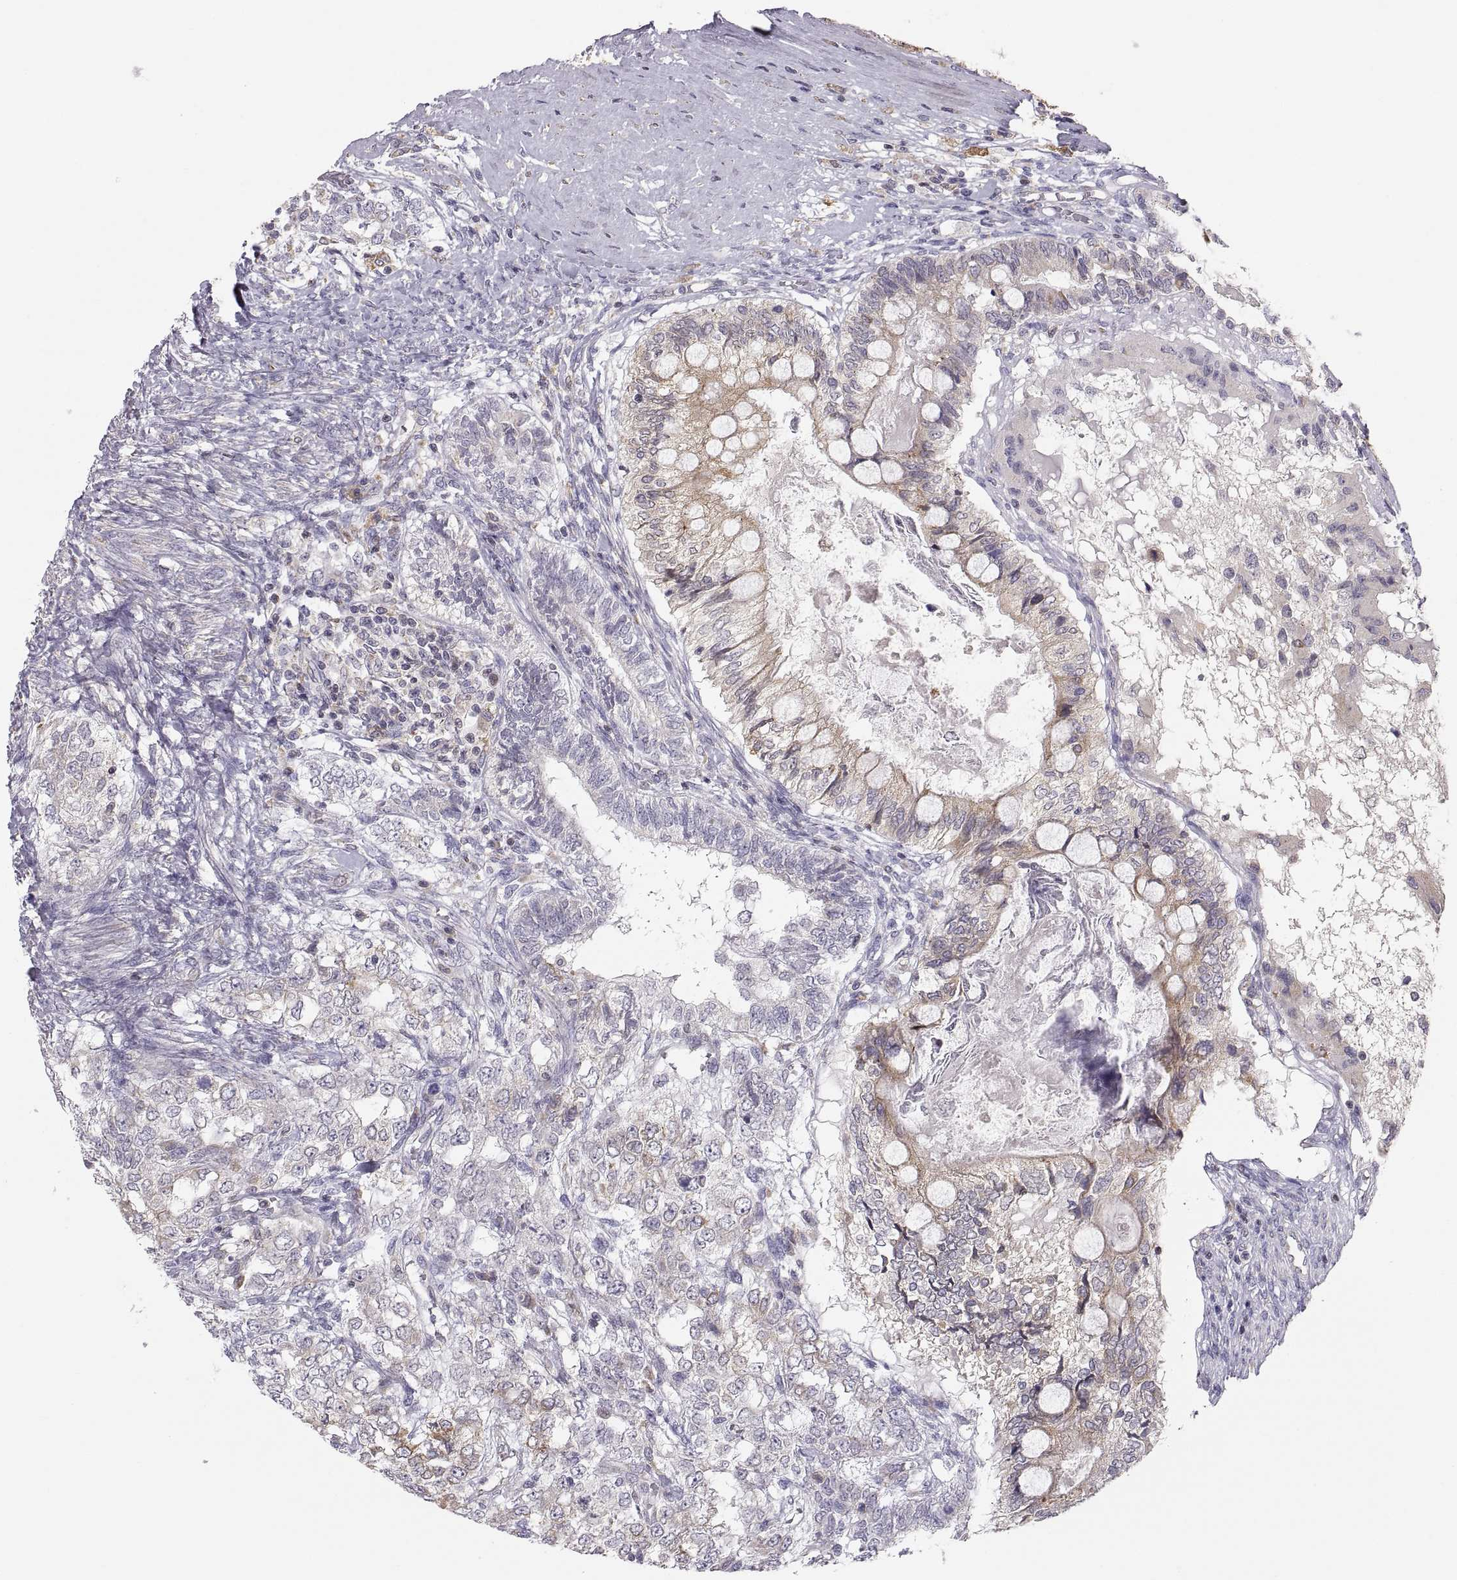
{"staining": {"intensity": "weak", "quantity": "25%-75%", "location": "cytoplasmic/membranous"}, "tissue": "testis cancer", "cell_type": "Tumor cells", "image_type": "cancer", "snomed": [{"axis": "morphology", "description": "Seminoma, NOS"}, {"axis": "morphology", "description": "Carcinoma, Embryonal, NOS"}, {"axis": "topography", "description": "Testis"}], "caption": "IHC (DAB) staining of testis seminoma reveals weak cytoplasmic/membranous protein expression in approximately 25%-75% of tumor cells.", "gene": "ERO1A", "patient": {"sex": "male", "age": 41}}